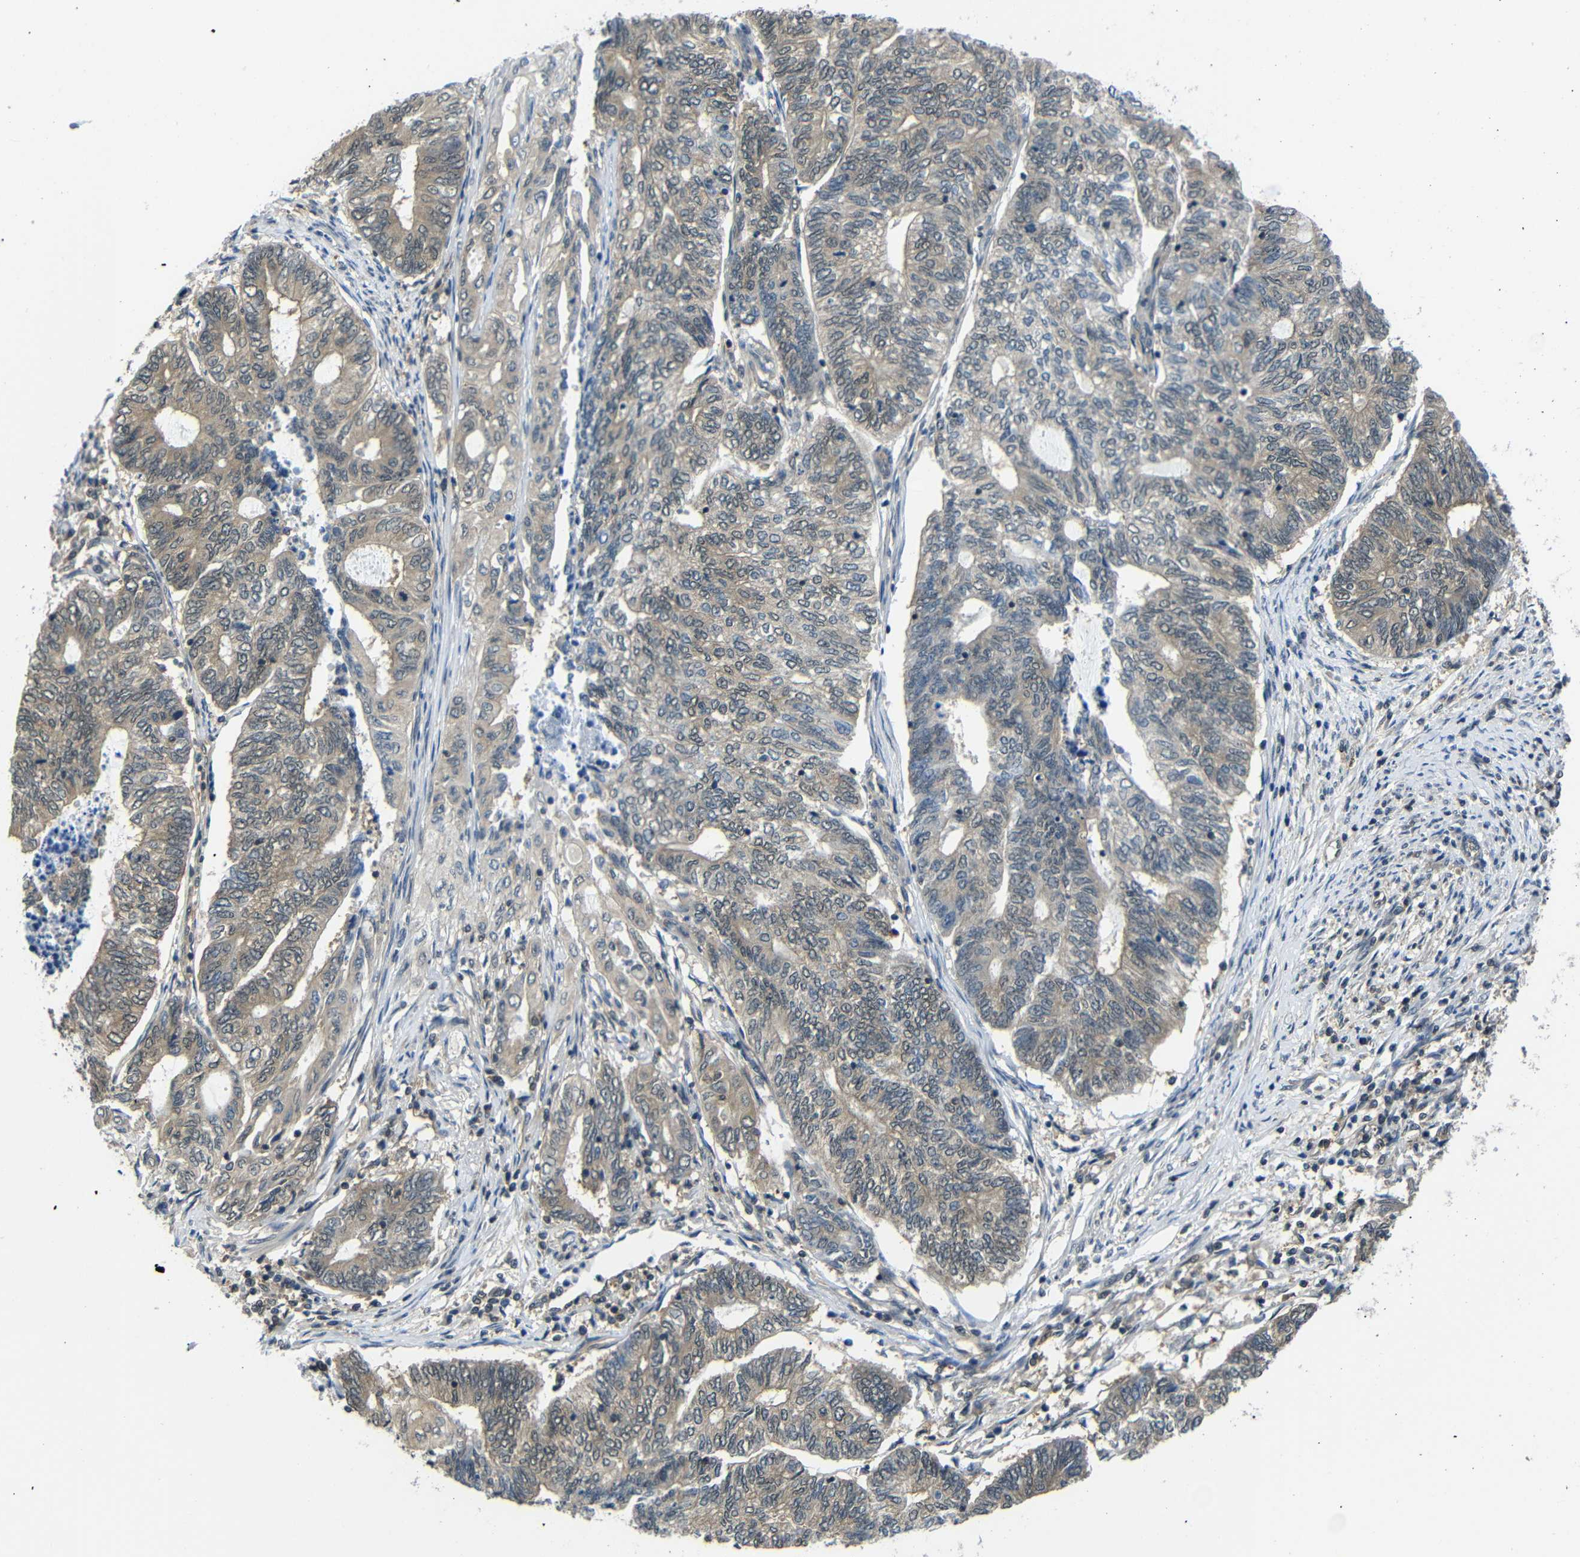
{"staining": {"intensity": "weak", "quantity": ">75%", "location": "cytoplasmic/membranous"}, "tissue": "endometrial cancer", "cell_type": "Tumor cells", "image_type": "cancer", "snomed": [{"axis": "morphology", "description": "Adenocarcinoma, NOS"}, {"axis": "topography", "description": "Uterus"}, {"axis": "topography", "description": "Endometrium"}], "caption": "A photomicrograph showing weak cytoplasmic/membranous positivity in about >75% of tumor cells in endometrial cancer (adenocarcinoma), as visualized by brown immunohistochemical staining.", "gene": "UBXN1", "patient": {"sex": "female", "age": 70}}